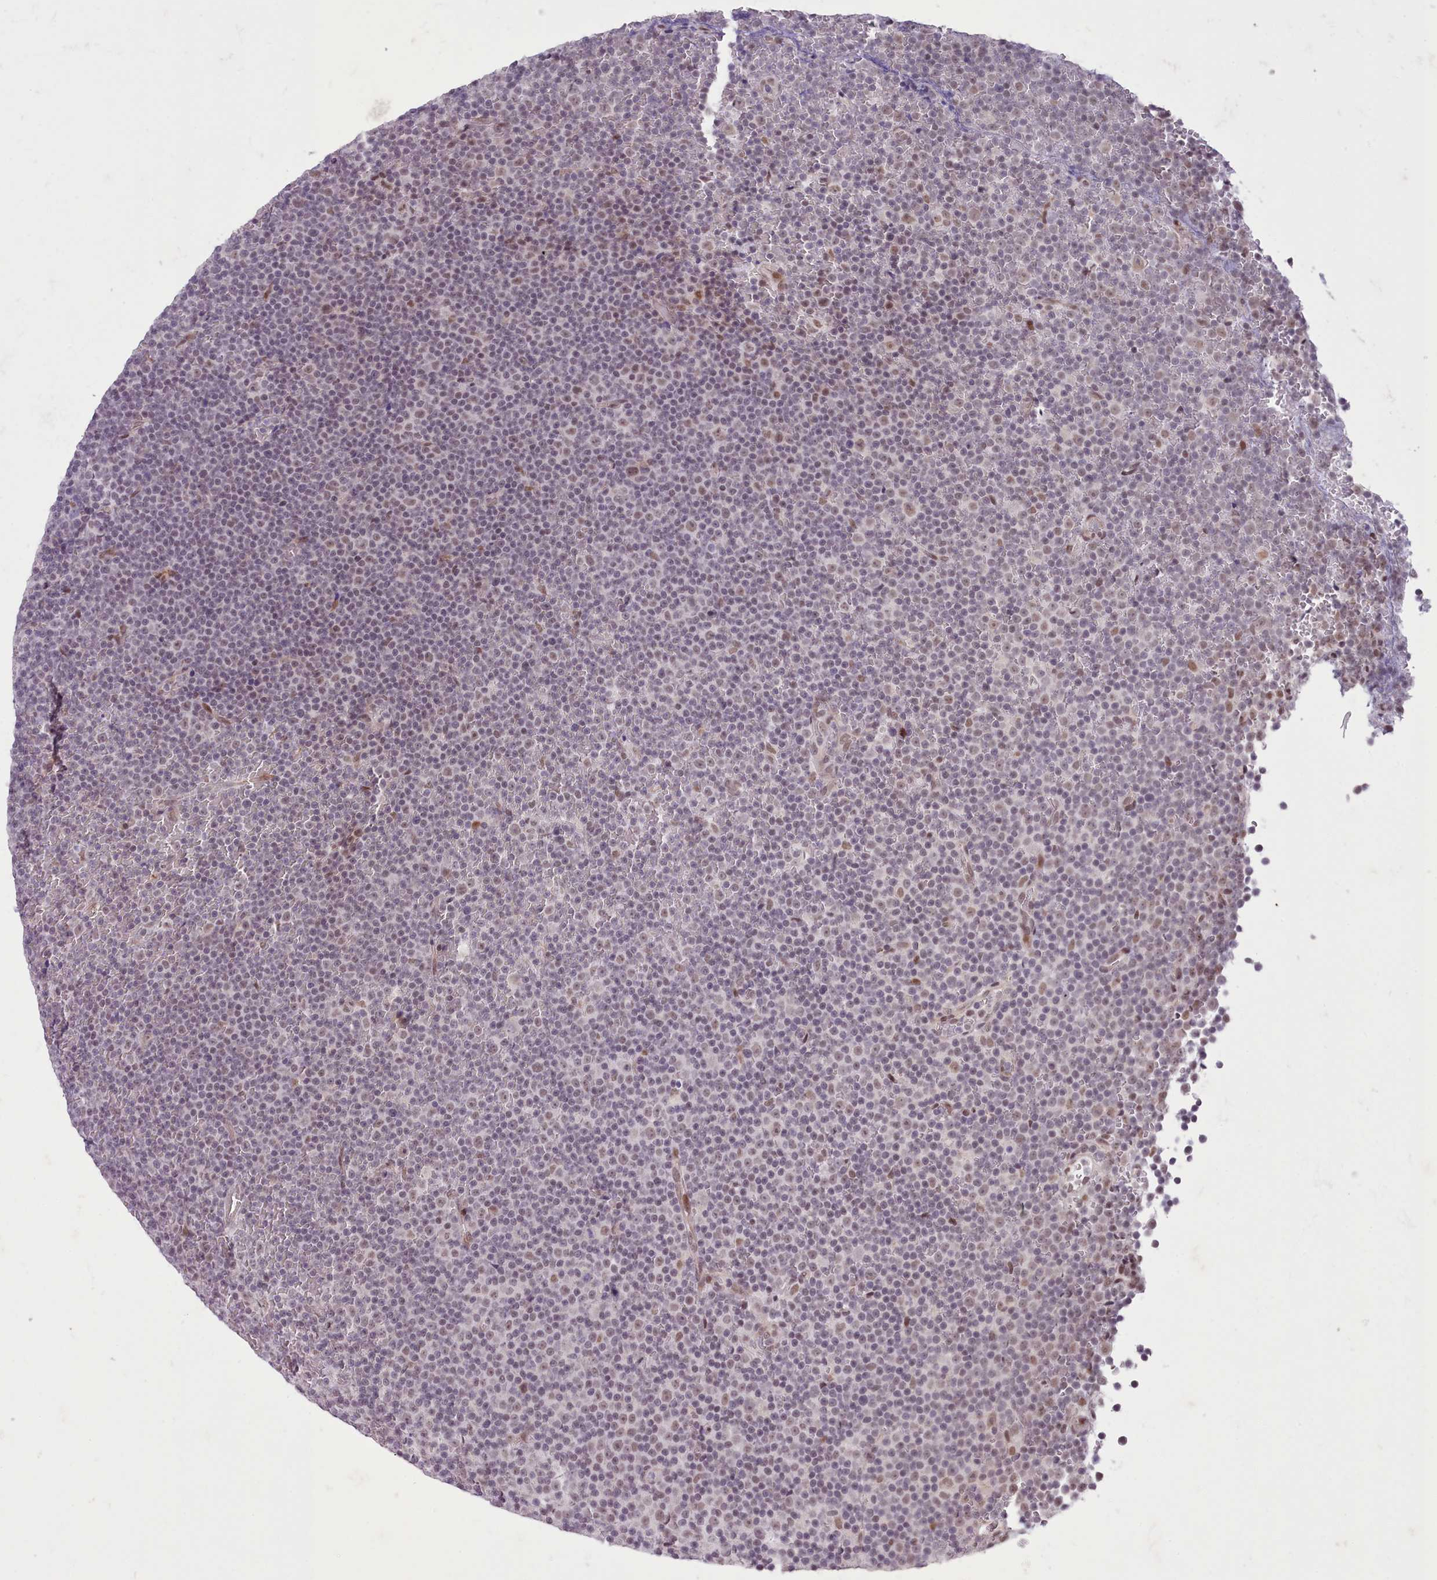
{"staining": {"intensity": "weak", "quantity": "<25%", "location": "nuclear"}, "tissue": "lymphoma", "cell_type": "Tumor cells", "image_type": "cancer", "snomed": [{"axis": "morphology", "description": "Malignant lymphoma, non-Hodgkin's type, Low grade"}, {"axis": "topography", "description": "Lymph node"}], "caption": "IHC micrograph of neoplastic tissue: human low-grade malignant lymphoma, non-Hodgkin's type stained with DAB exhibits no significant protein staining in tumor cells.", "gene": "RFX1", "patient": {"sex": "female", "age": 67}}